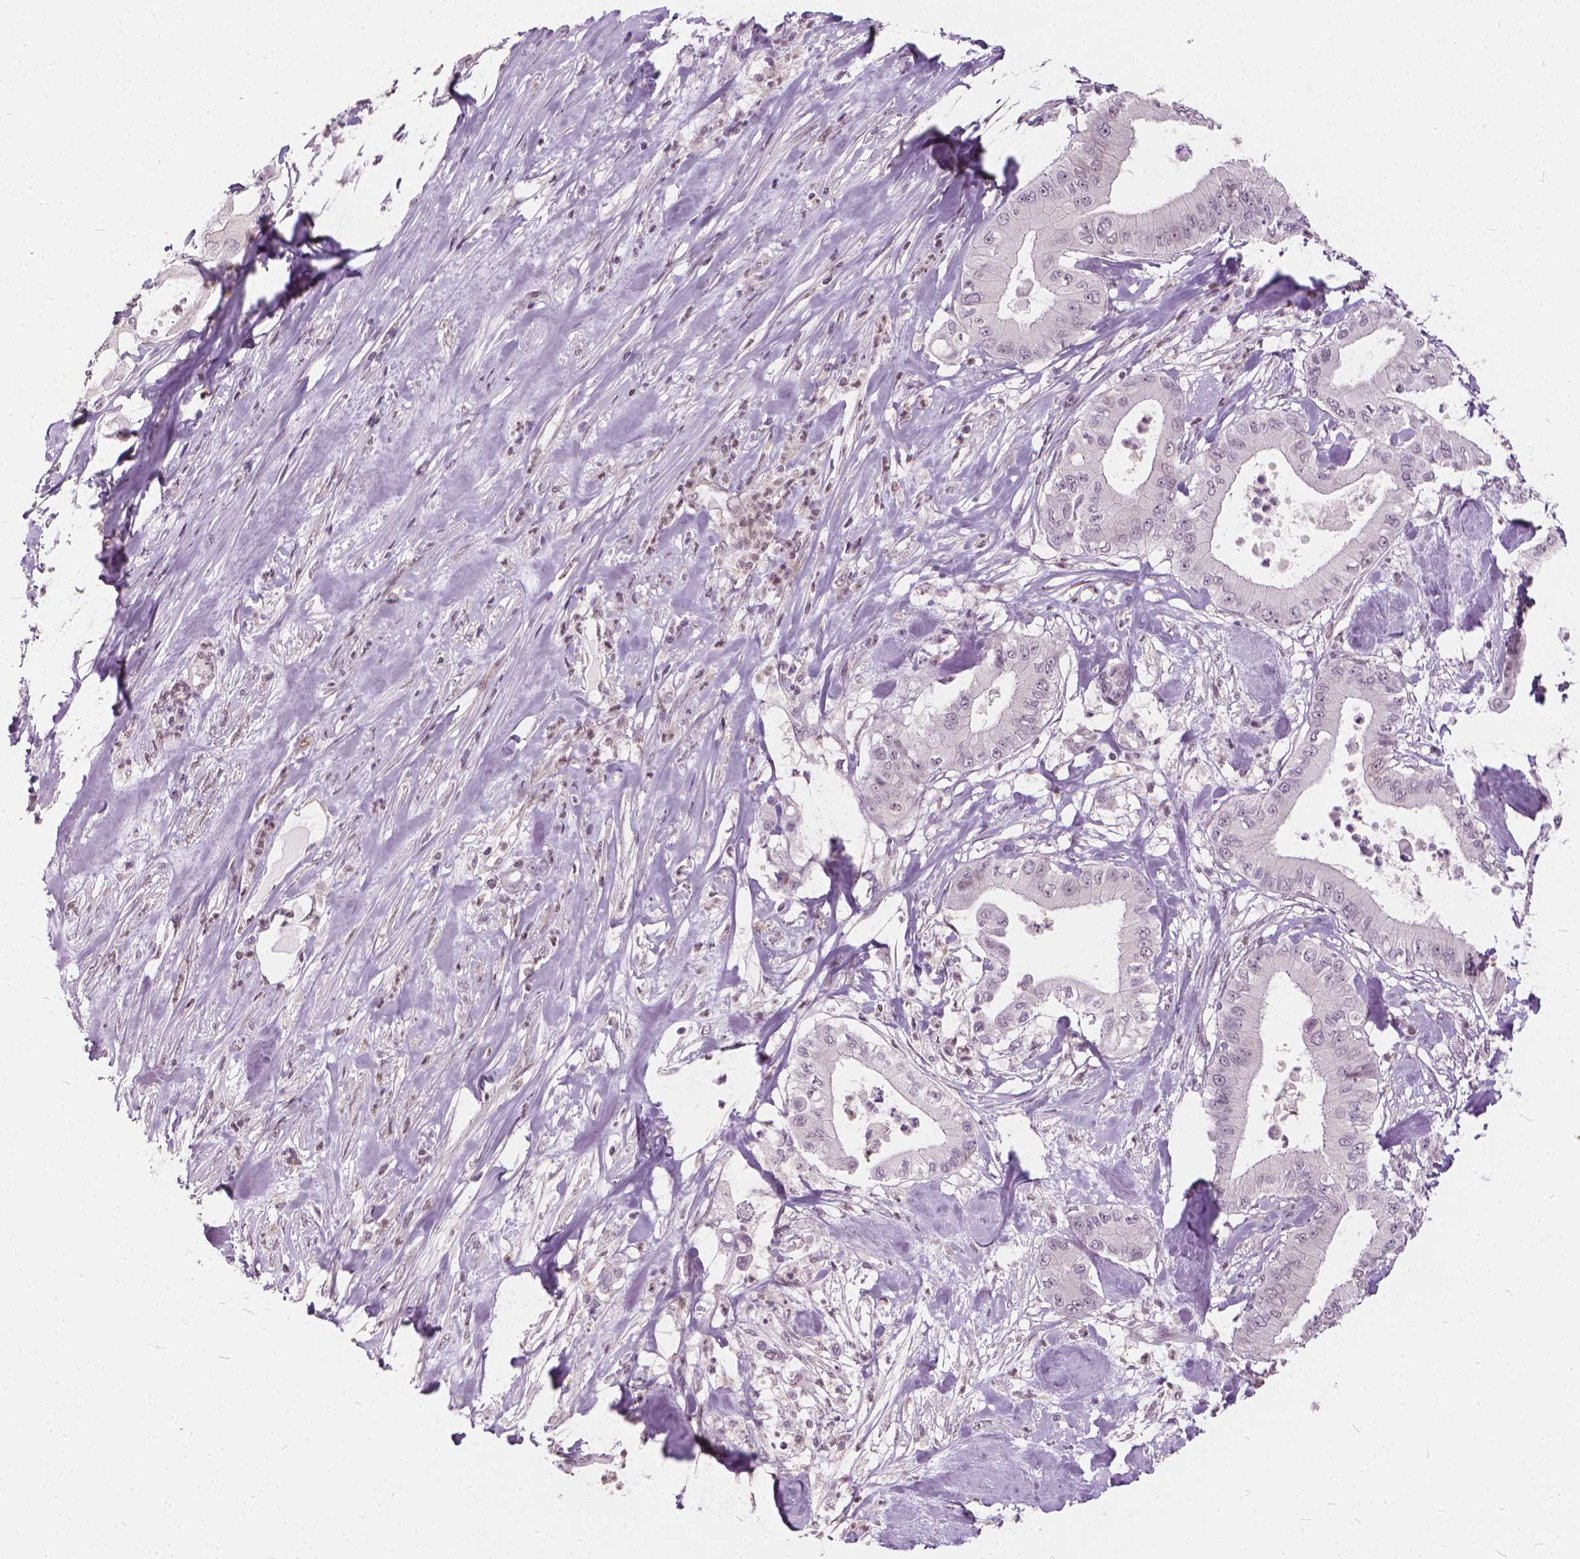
{"staining": {"intensity": "weak", "quantity": "25%-75%", "location": "nuclear"}, "tissue": "pancreatic cancer", "cell_type": "Tumor cells", "image_type": "cancer", "snomed": [{"axis": "morphology", "description": "Adenocarcinoma, NOS"}, {"axis": "topography", "description": "Pancreas"}], "caption": "Protein expression by immunohistochemistry (IHC) exhibits weak nuclear positivity in about 25%-75% of tumor cells in pancreatic cancer.", "gene": "STAT5B", "patient": {"sex": "male", "age": 71}}